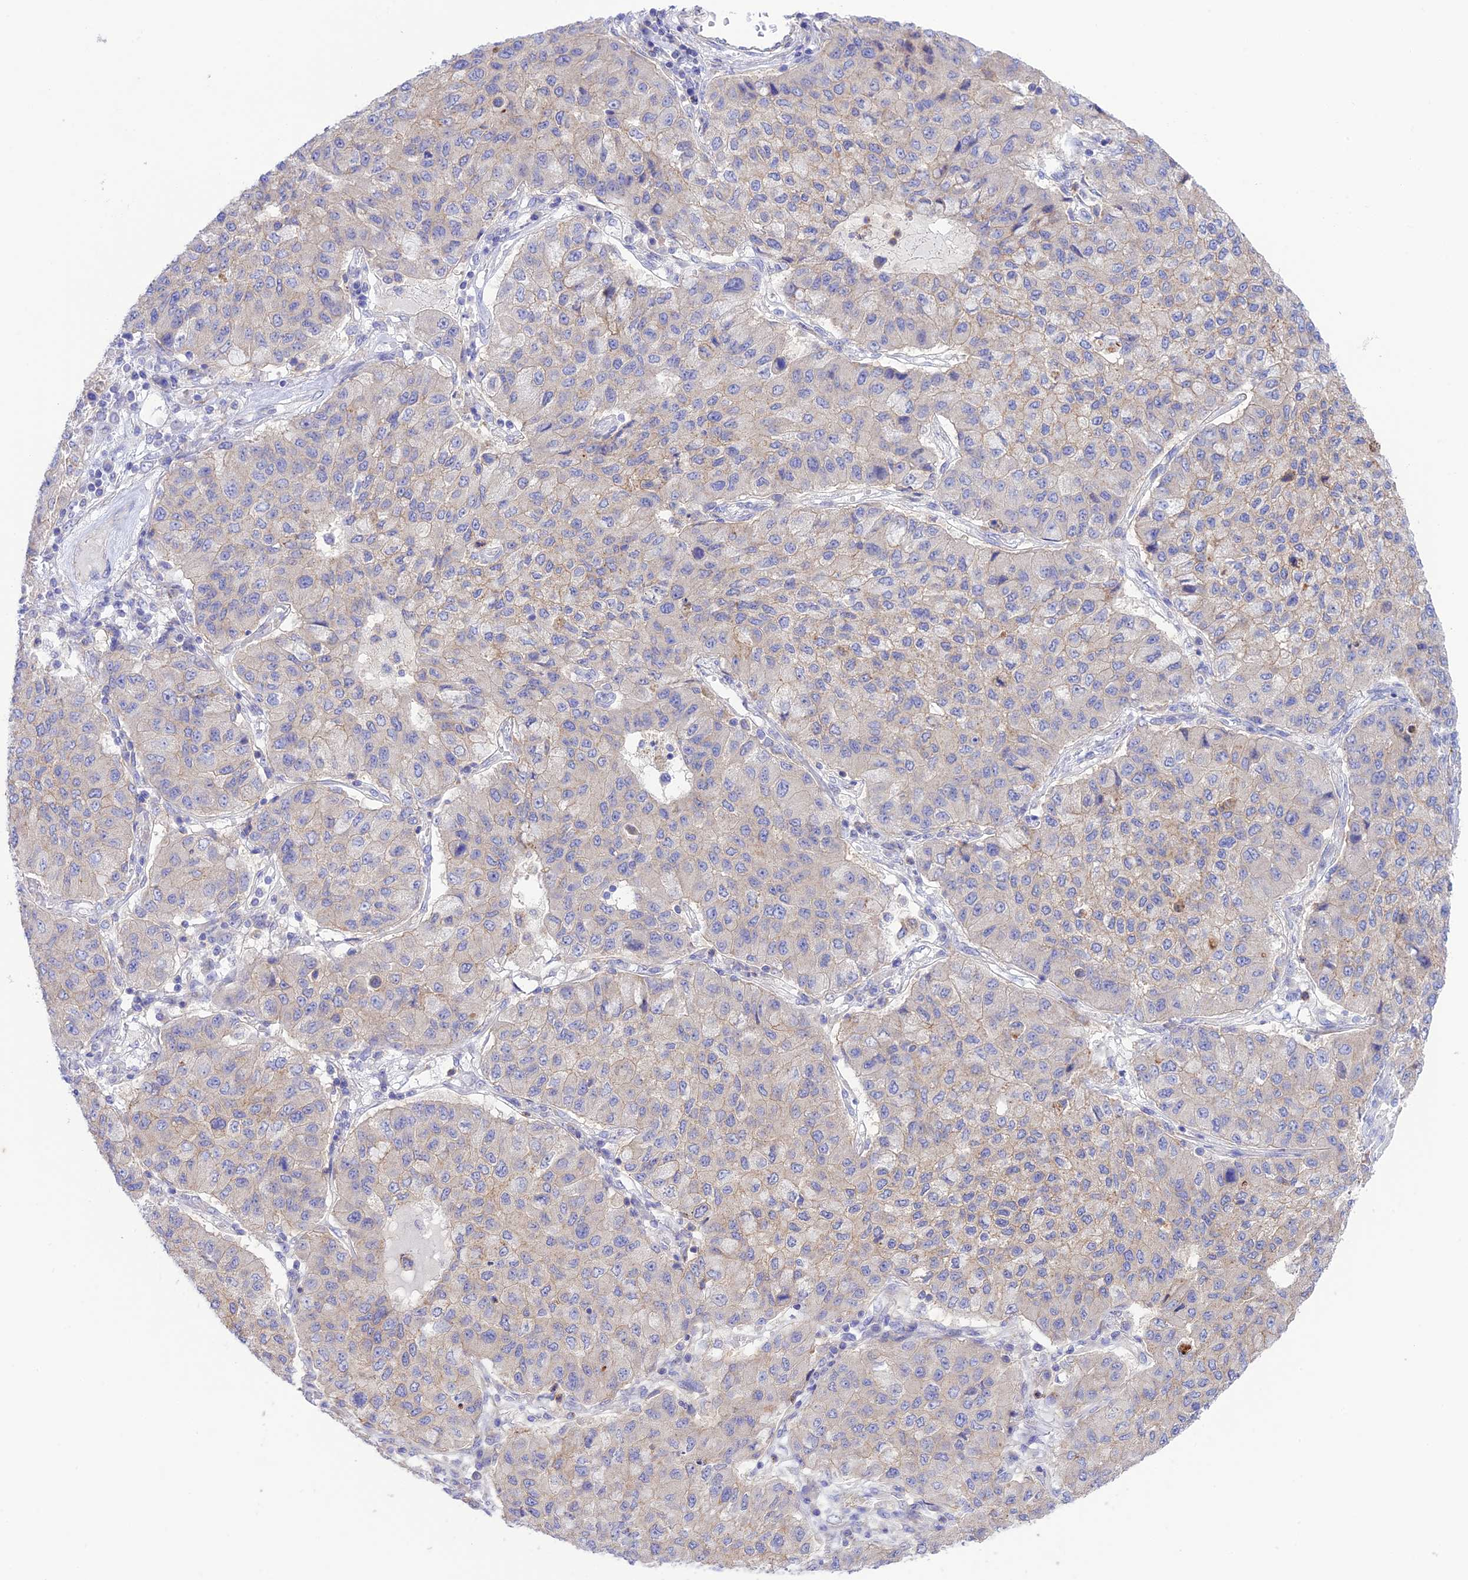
{"staining": {"intensity": "weak", "quantity": "<25%", "location": "cytoplasmic/membranous"}, "tissue": "lung cancer", "cell_type": "Tumor cells", "image_type": "cancer", "snomed": [{"axis": "morphology", "description": "Squamous cell carcinoma, NOS"}, {"axis": "topography", "description": "Lung"}], "caption": "Lung cancer (squamous cell carcinoma) was stained to show a protein in brown. There is no significant expression in tumor cells. (Stains: DAB immunohistochemistry with hematoxylin counter stain, Microscopy: brightfield microscopy at high magnification).", "gene": "CHSY3", "patient": {"sex": "male", "age": 74}}